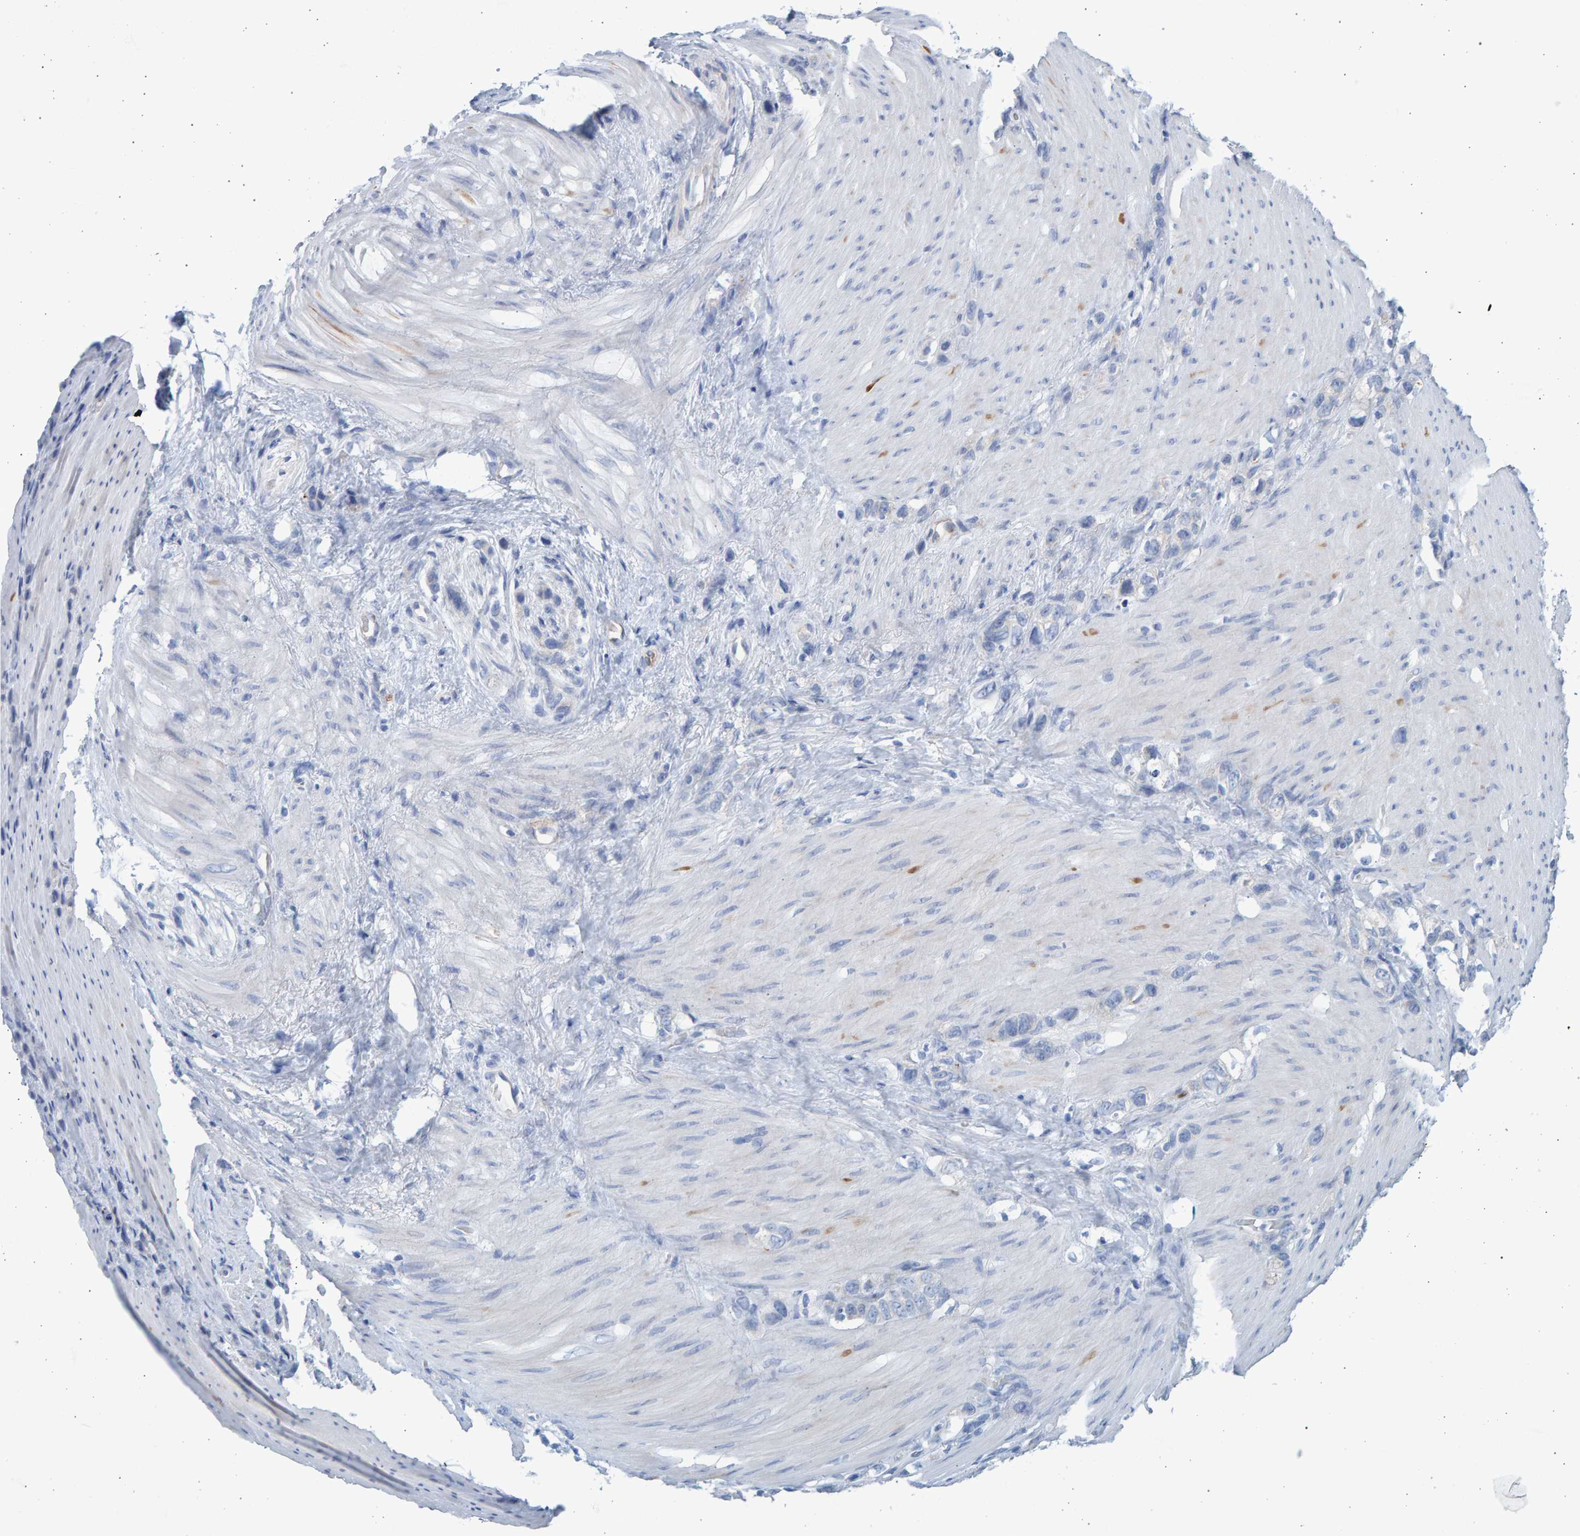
{"staining": {"intensity": "negative", "quantity": "none", "location": "none"}, "tissue": "stomach cancer", "cell_type": "Tumor cells", "image_type": "cancer", "snomed": [{"axis": "morphology", "description": "Normal tissue, NOS"}, {"axis": "morphology", "description": "Adenocarcinoma, NOS"}, {"axis": "morphology", "description": "Adenocarcinoma, High grade"}, {"axis": "topography", "description": "Stomach, upper"}, {"axis": "topography", "description": "Stomach"}], "caption": "There is no significant positivity in tumor cells of stomach cancer.", "gene": "SLC34A3", "patient": {"sex": "female", "age": 65}}